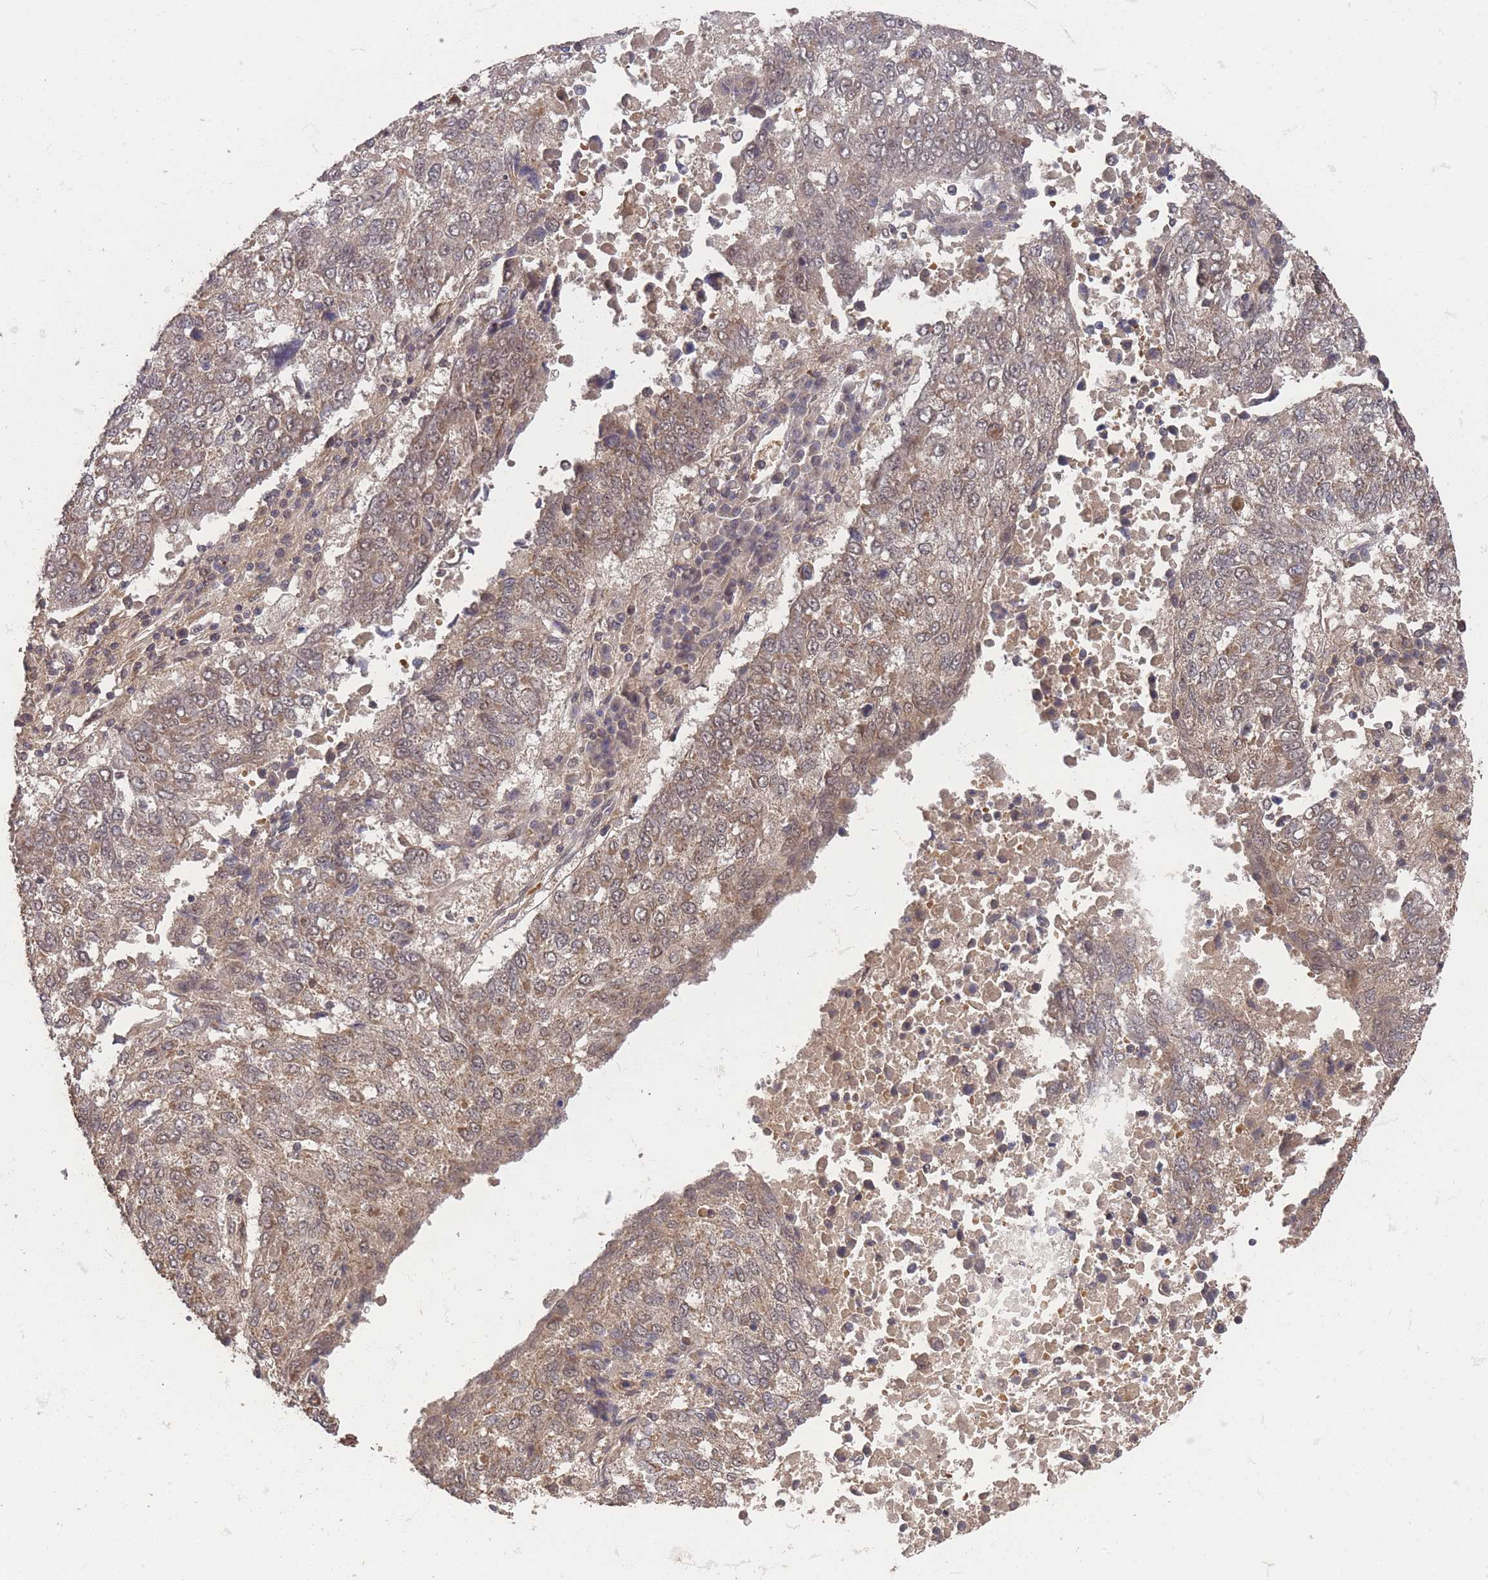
{"staining": {"intensity": "weak", "quantity": ">75%", "location": "cytoplasmic/membranous"}, "tissue": "lung cancer", "cell_type": "Tumor cells", "image_type": "cancer", "snomed": [{"axis": "morphology", "description": "Squamous cell carcinoma, NOS"}, {"axis": "topography", "description": "Lung"}], "caption": "IHC photomicrograph of human lung cancer stained for a protein (brown), which reveals low levels of weak cytoplasmic/membranous staining in approximately >75% of tumor cells.", "gene": "SF3B1", "patient": {"sex": "male", "age": 73}}